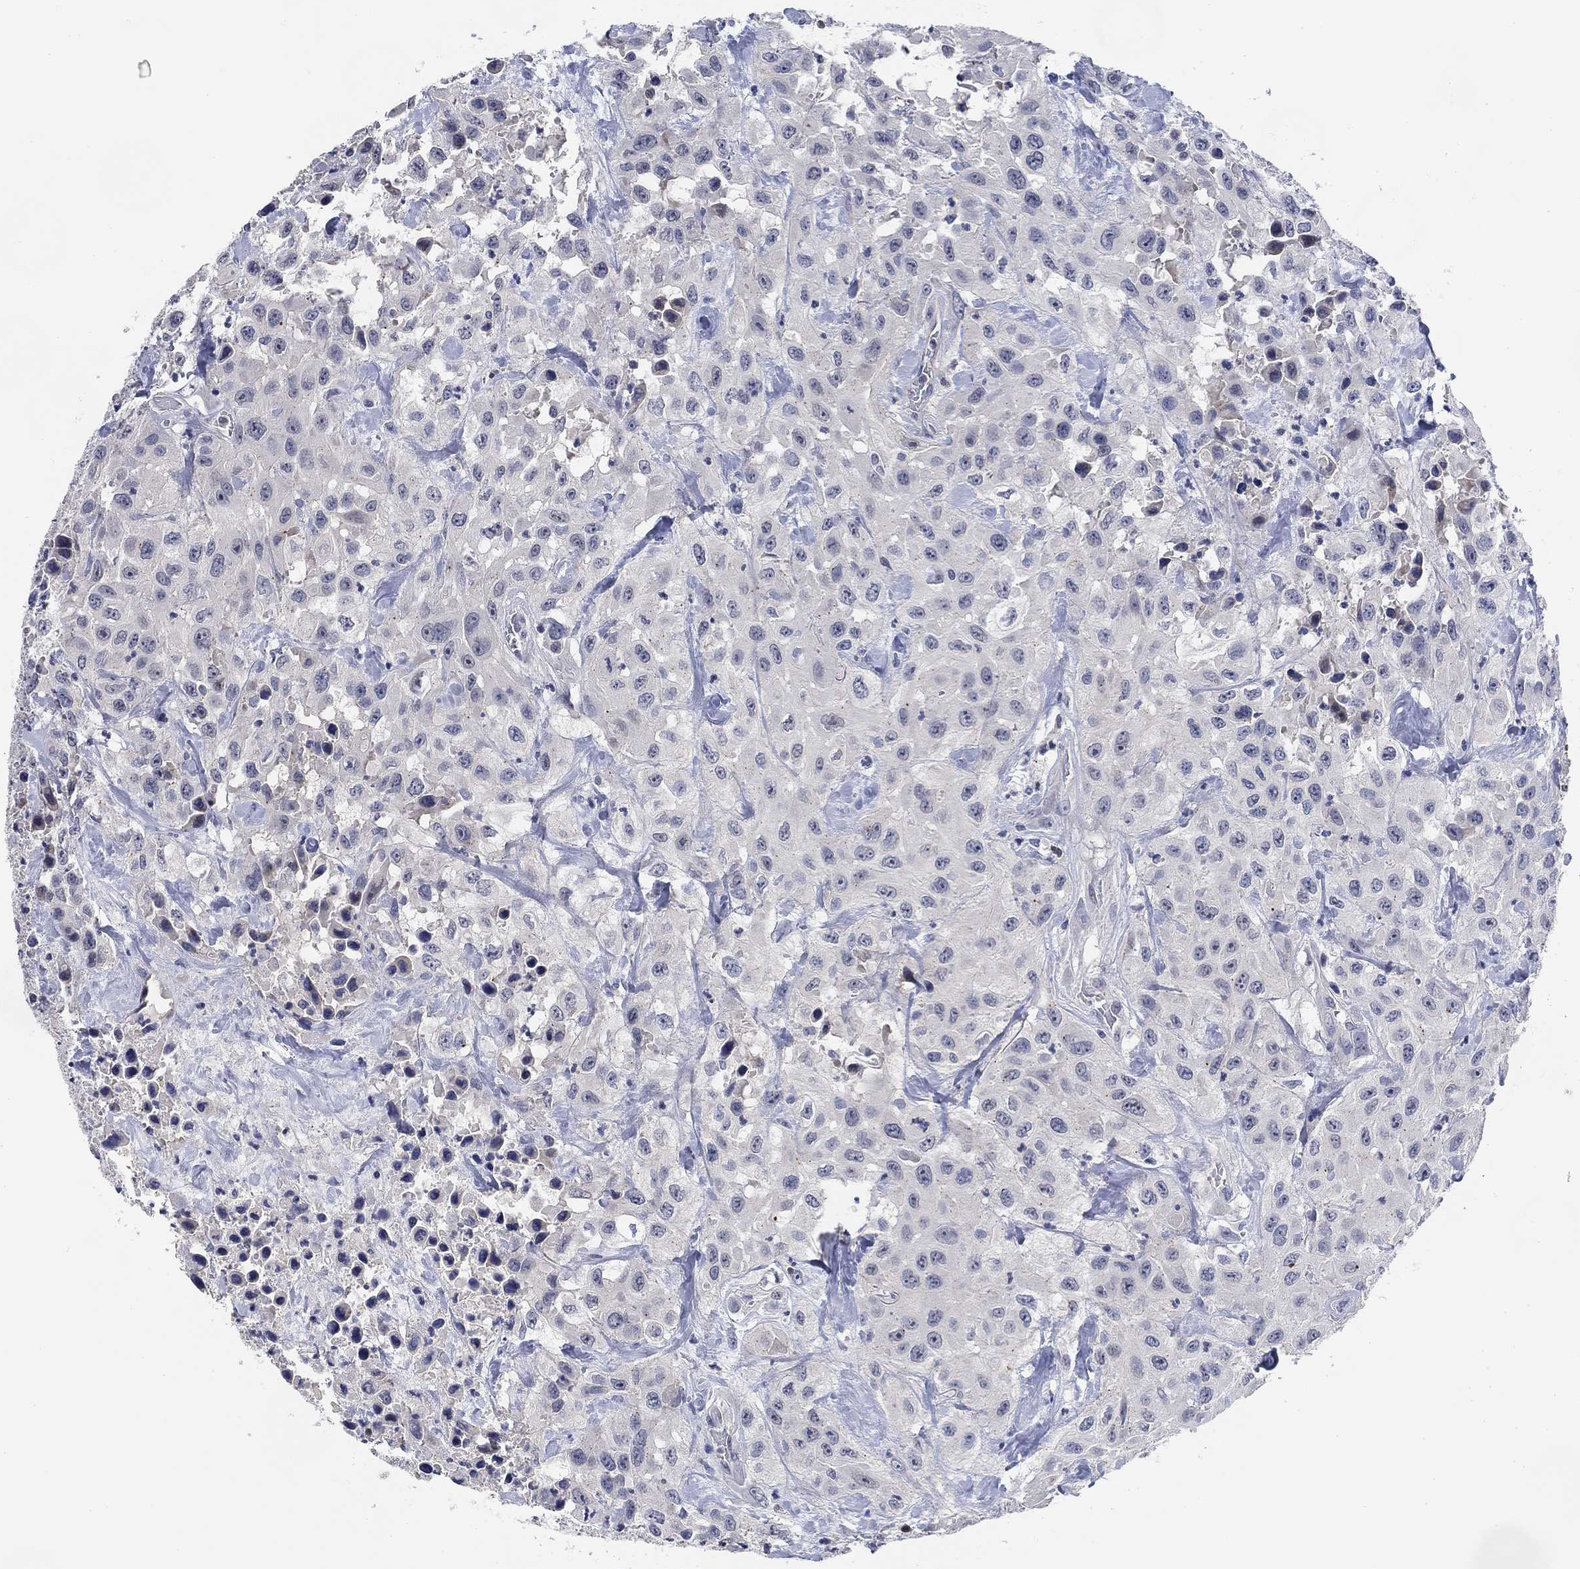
{"staining": {"intensity": "negative", "quantity": "none", "location": "none"}, "tissue": "urothelial cancer", "cell_type": "Tumor cells", "image_type": "cancer", "snomed": [{"axis": "morphology", "description": "Urothelial carcinoma, High grade"}, {"axis": "topography", "description": "Urinary bladder"}], "caption": "Tumor cells show no significant protein positivity in urothelial carcinoma (high-grade).", "gene": "DAZL", "patient": {"sex": "male", "age": 79}}